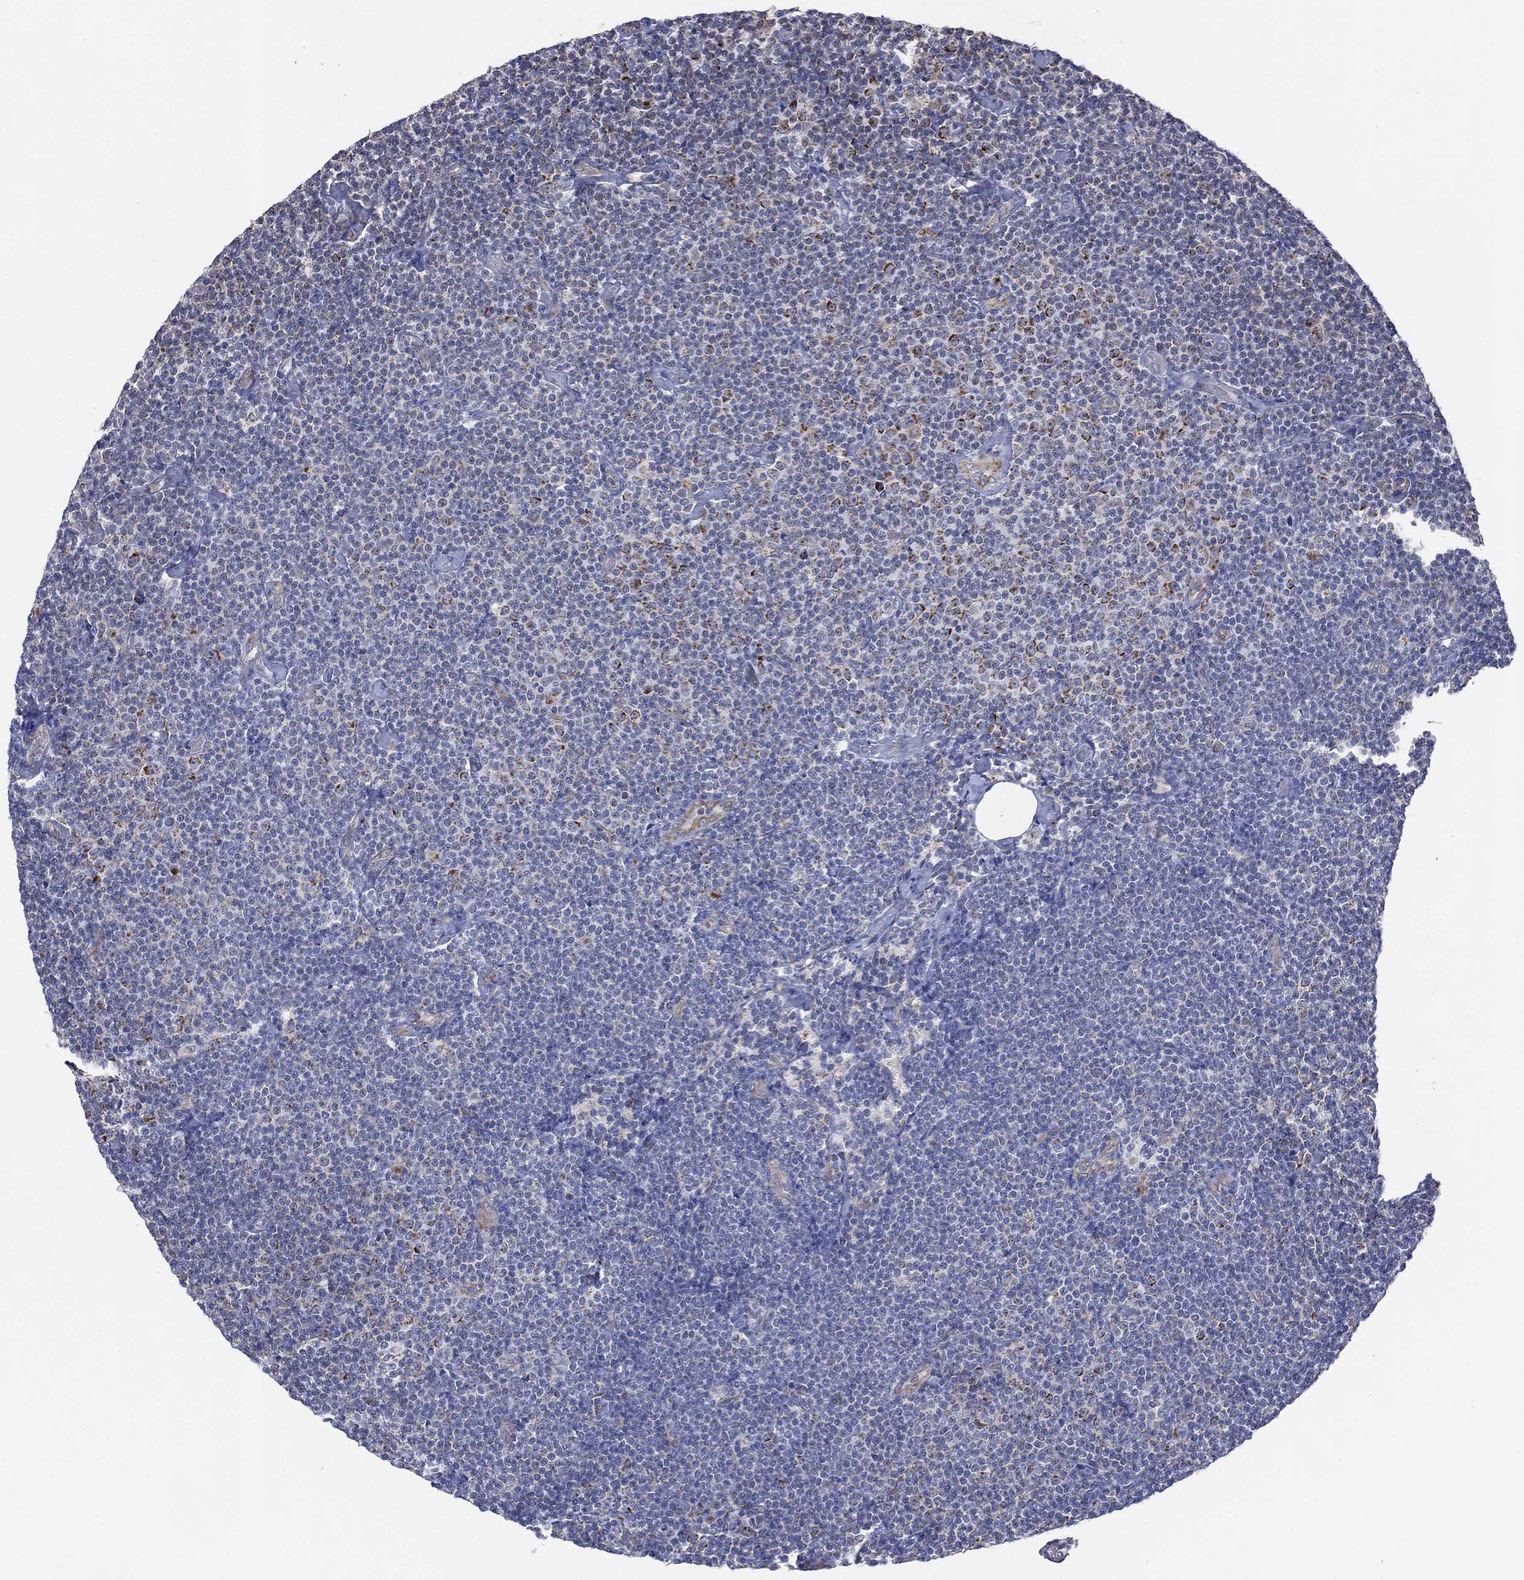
{"staining": {"intensity": "moderate", "quantity": "<25%", "location": "cytoplasmic/membranous"}, "tissue": "lymphoma", "cell_type": "Tumor cells", "image_type": "cancer", "snomed": [{"axis": "morphology", "description": "Malignant lymphoma, non-Hodgkin's type, Low grade"}, {"axis": "topography", "description": "Lymph node"}], "caption": "Immunohistochemistry (IHC) micrograph of human lymphoma stained for a protein (brown), which reveals low levels of moderate cytoplasmic/membranous staining in about <25% of tumor cells.", "gene": "INA", "patient": {"sex": "male", "age": 81}}